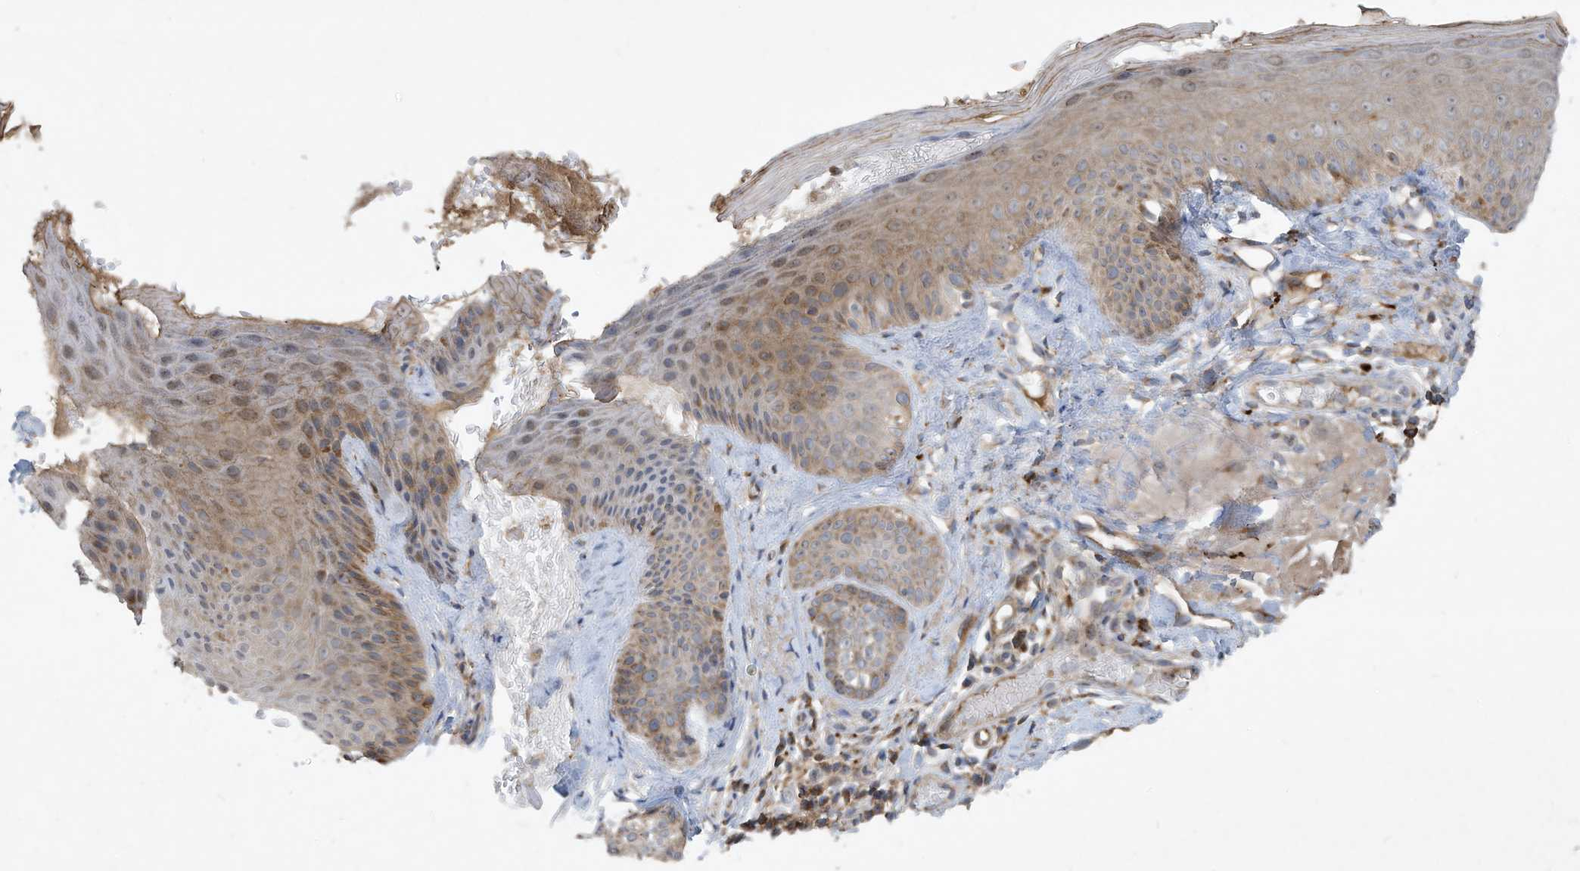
{"staining": {"intensity": "moderate", "quantity": "25%-75%", "location": "nuclear"}, "tissue": "skin", "cell_type": "Fibroblasts", "image_type": "normal", "snomed": [{"axis": "morphology", "description": "Normal tissue, NOS"}, {"axis": "topography", "description": "Skin"}], "caption": "Protein staining demonstrates moderate nuclear positivity in about 25%-75% of fibroblasts in benign skin.", "gene": "C2orf74", "patient": {"sex": "male", "age": 57}}